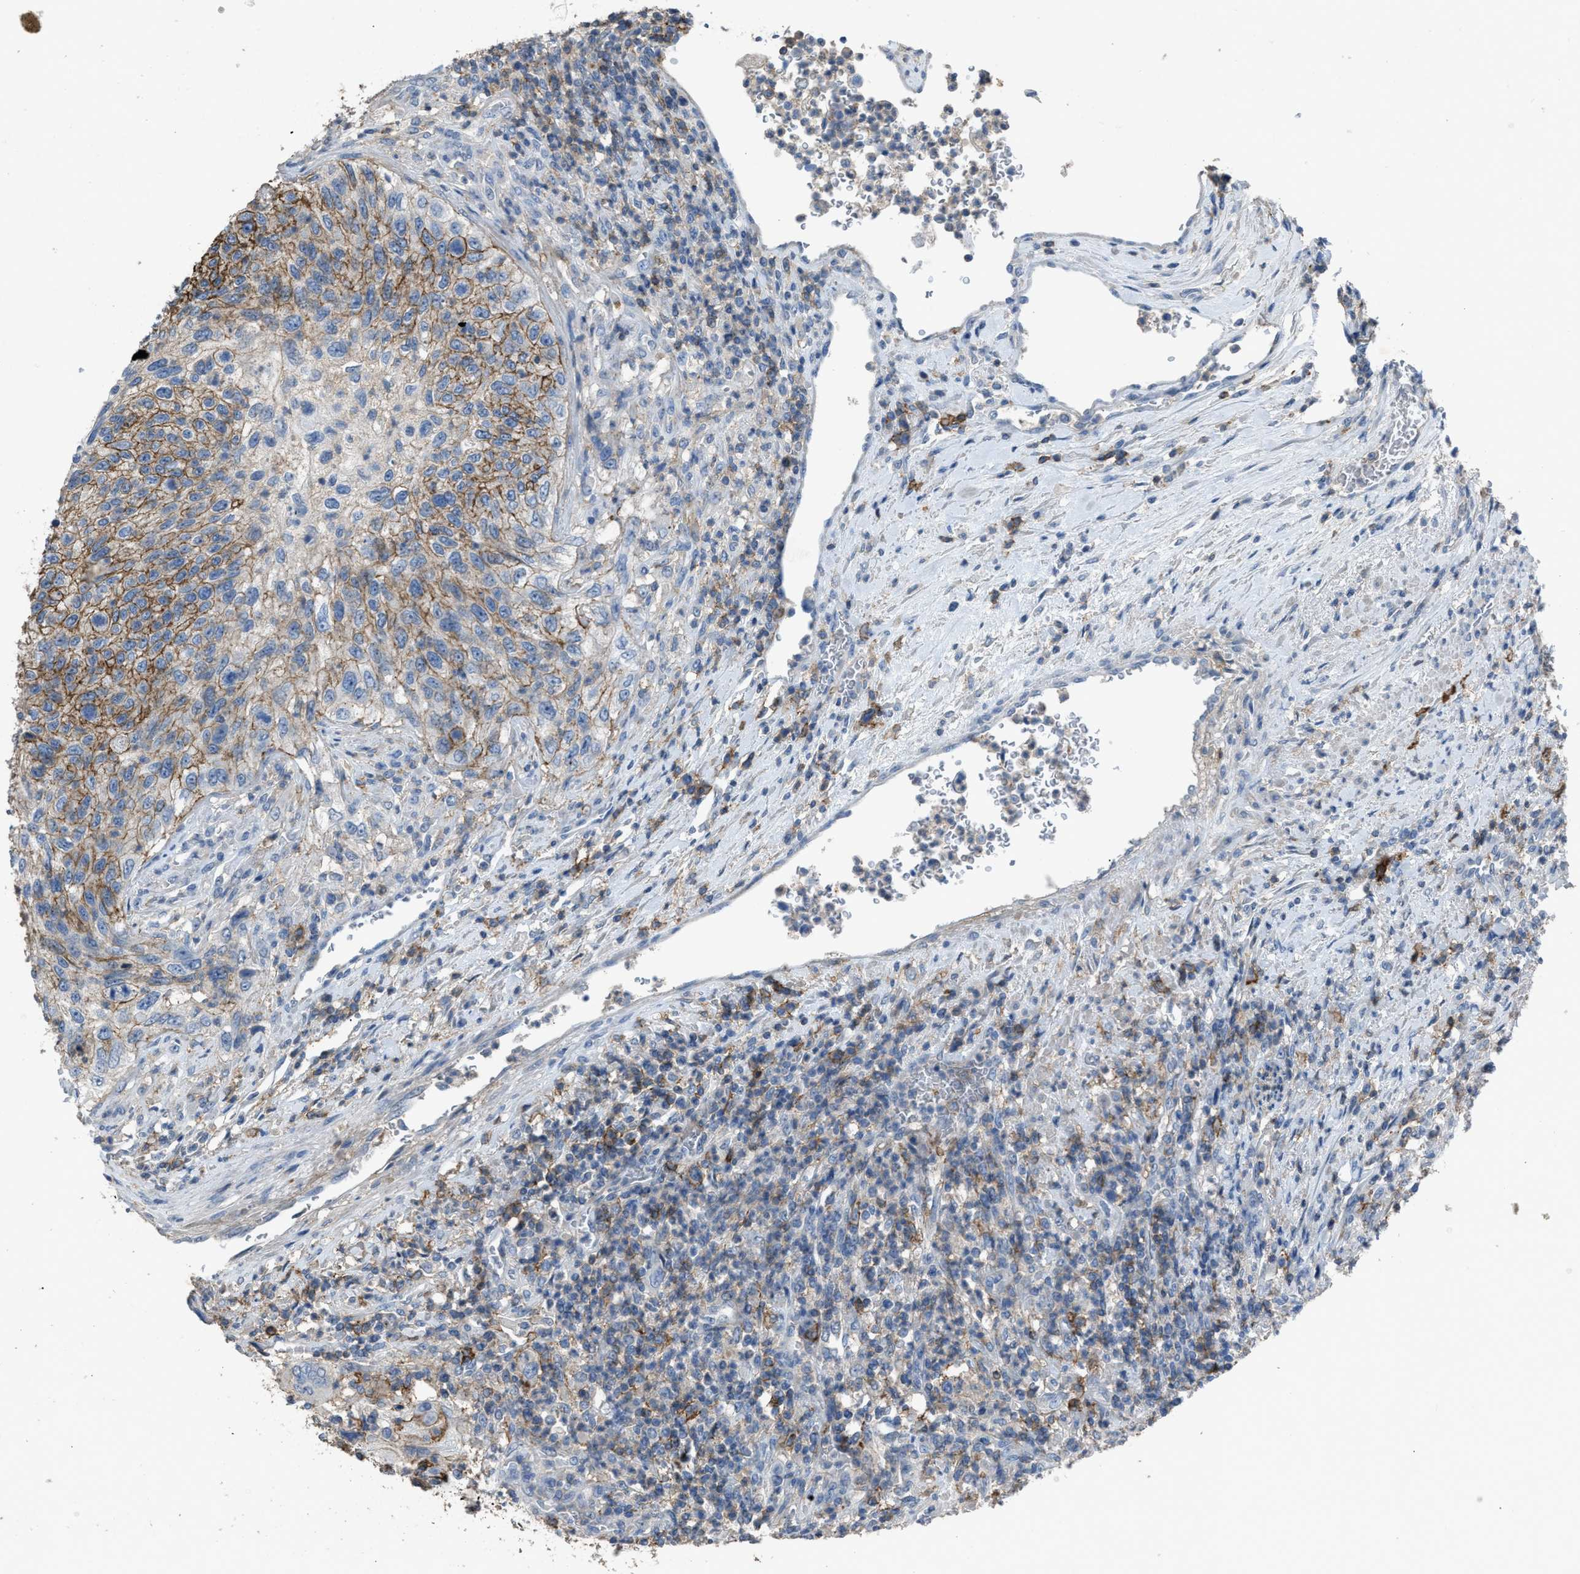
{"staining": {"intensity": "strong", "quantity": ">75%", "location": "cytoplasmic/membranous"}, "tissue": "urothelial cancer", "cell_type": "Tumor cells", "image_type": "cancer", "snomed": [{"axis": "morphology", "description": "Urothelial carcinoma, High grade"}, {"axis": "topography", "description": "Urinary bladder"}], "caption": "Protein staining by immunohistochemistry (IHC) exhibits strong cytoplasmic/membranous staining in about >75% of tumor cells in high-grade urothelial carcinoma.", "gene": "OR51E1", "patient": {"sex": "female", "age": 60}}